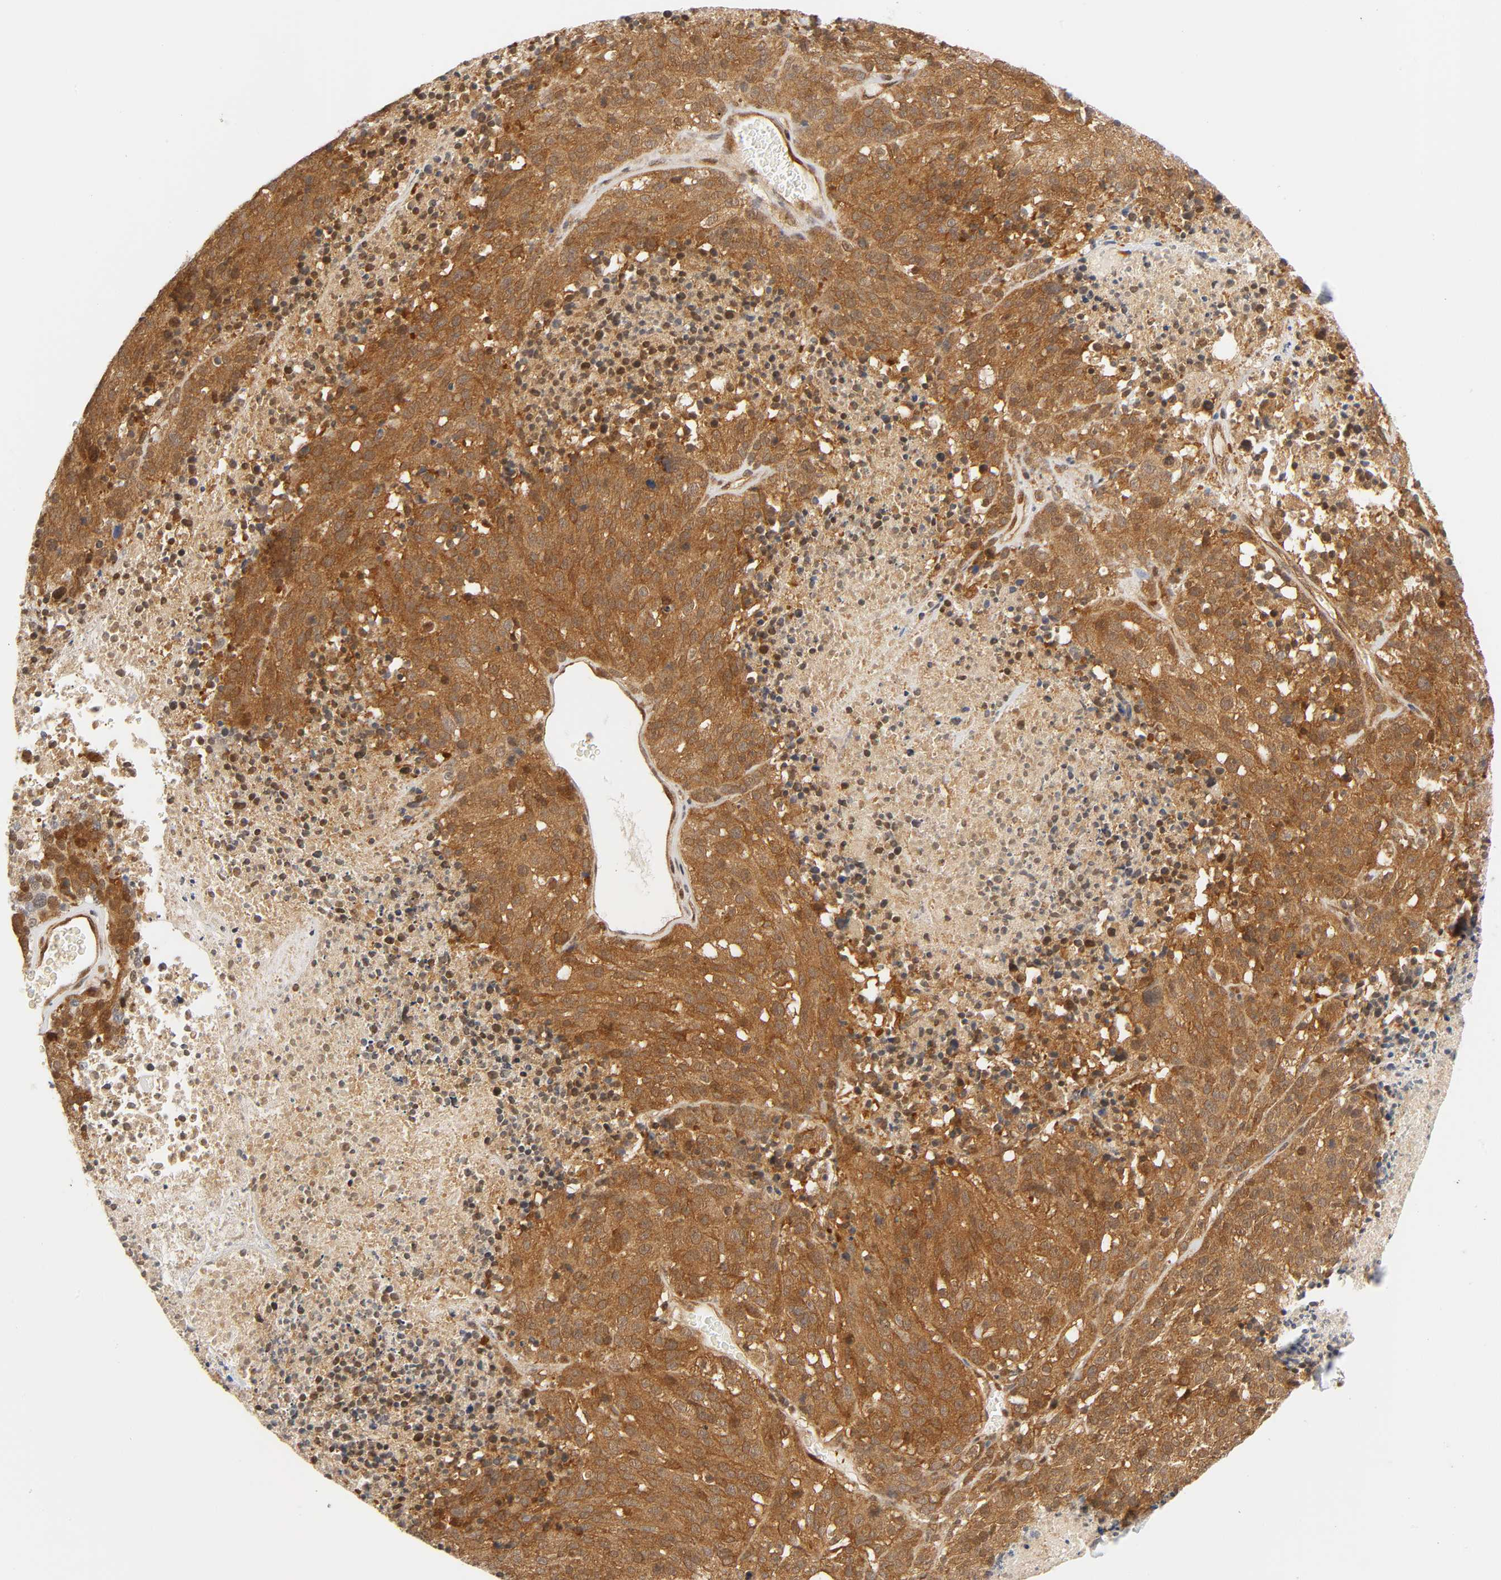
{"staining": {"intensity": "moderate", "quantity": ">75%", "location": "cytoplasmic/membranous,nuclear"}, "tissue": "melanoma", "cell_type": "Tumor cells", "image_type": "cancer", "snomed": [{"axis": "morphology", "description": "Malignant melanoma, Metastatic site"}, {"axis": "topography", "description": "Cerebral cortex"}], "caption": "An immunohistochemistry photomicrograph of tumor tissue is shown. Protein staining in brown highlights moderate cytoplasmic/membranous and nuclear positivity in melanoma within tumor cells. (IHC, brightfield microscopy, high magnification).", "gene": "CDC37", "patient": {"sex": "female", "age": 52}}